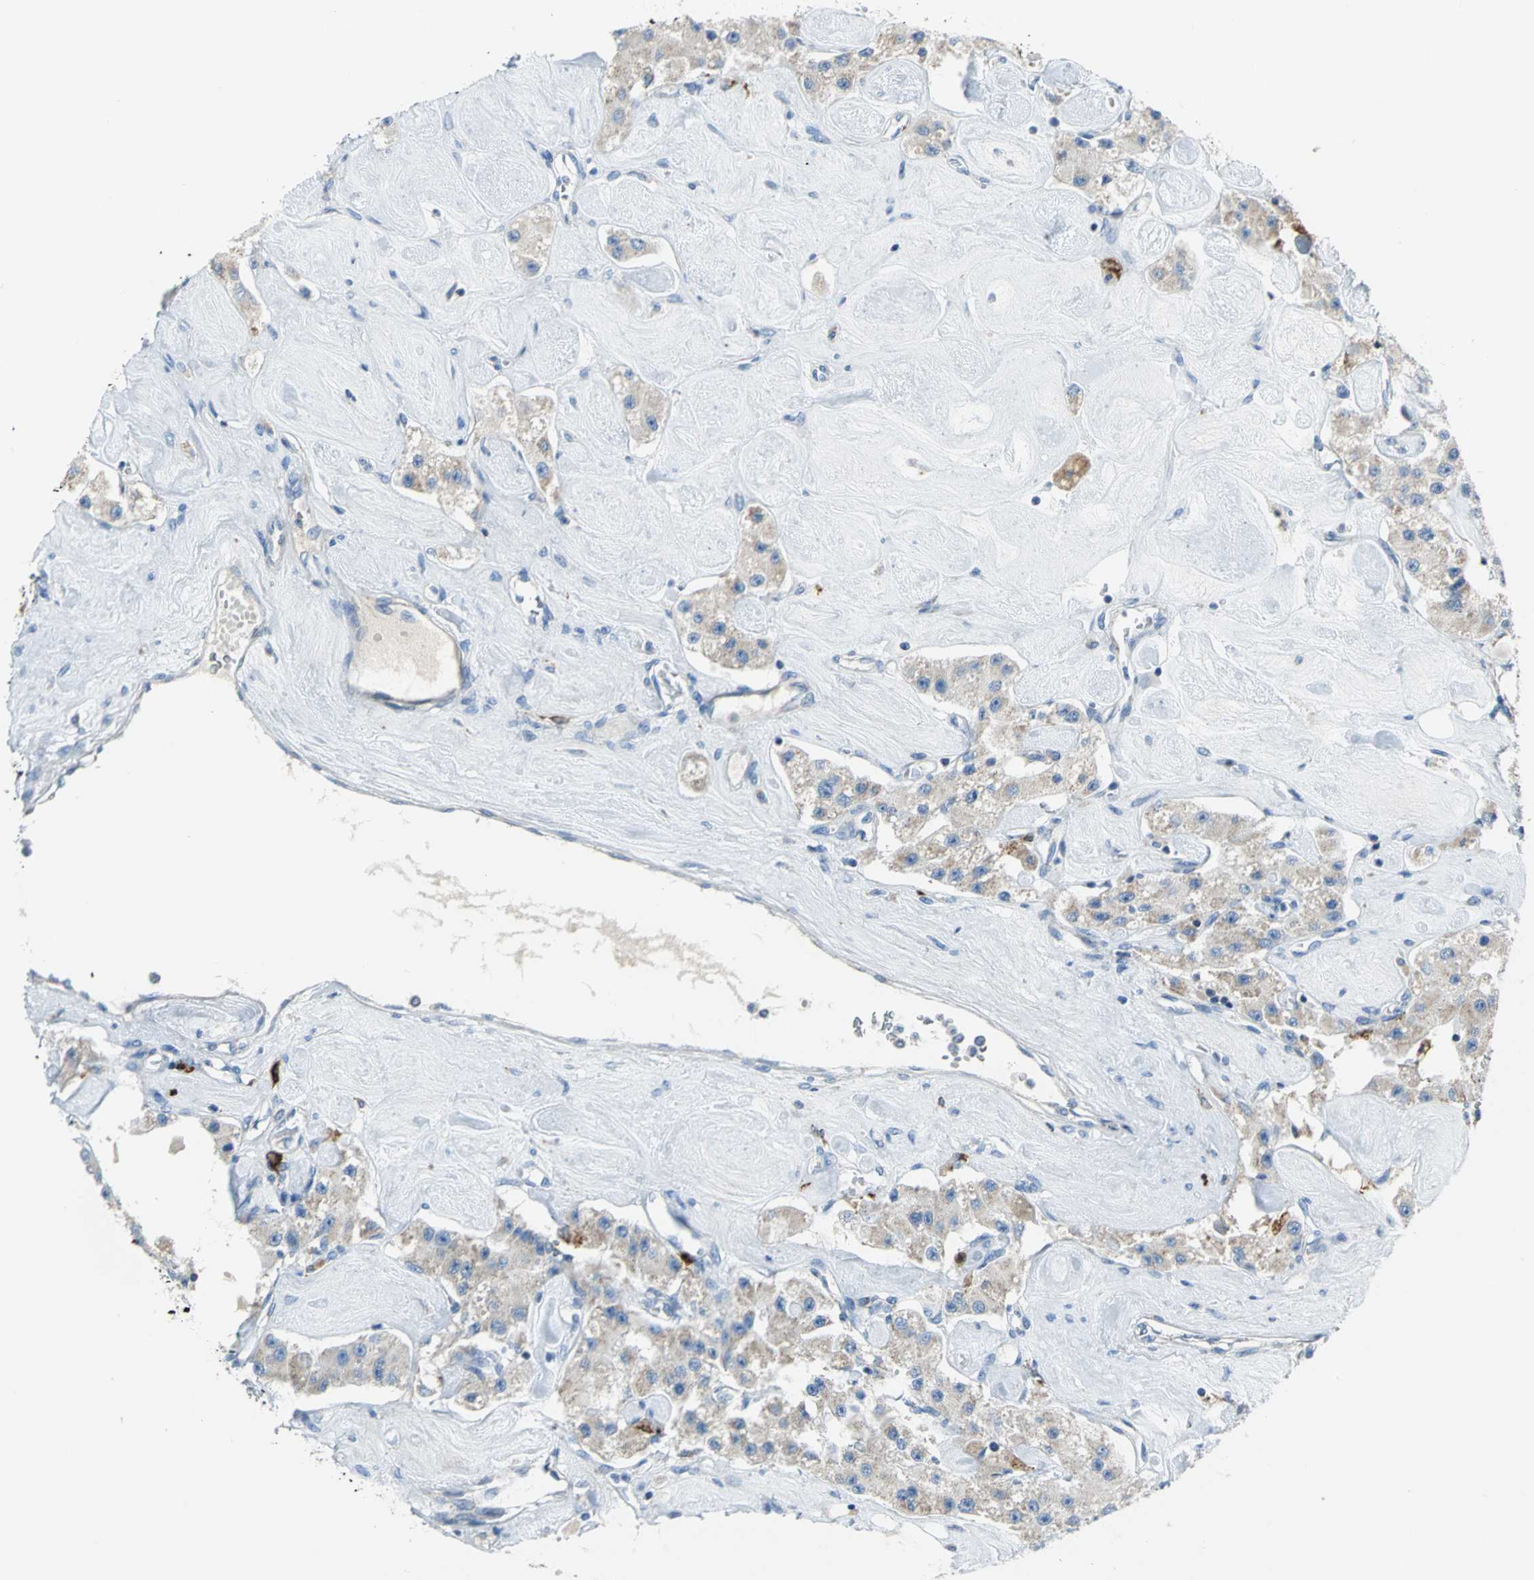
{"staining": {"intensity": "weak", "quantity": ">75%", "location": "cytoplasmic/membranous"}, "tissue": "carcinoid", "cell_type": "Tumor cells", "image_type": "cancer", "snomed": [{"axis": "morphology", "description": "Carcinoid, malignant, NOS"}, {"axis": "topography", "description": "Pancreas"}], "caption": "This histopathology image displays carcinoid stained with immunohistochemistry to label a protein in brown. The cytoplasmic/membranous of tumor cells show weak positivity for the protein. Nuclei are counter-stained blue.", "gene": "ALOX15", "patient": {"sex": "male", "age": 41}}